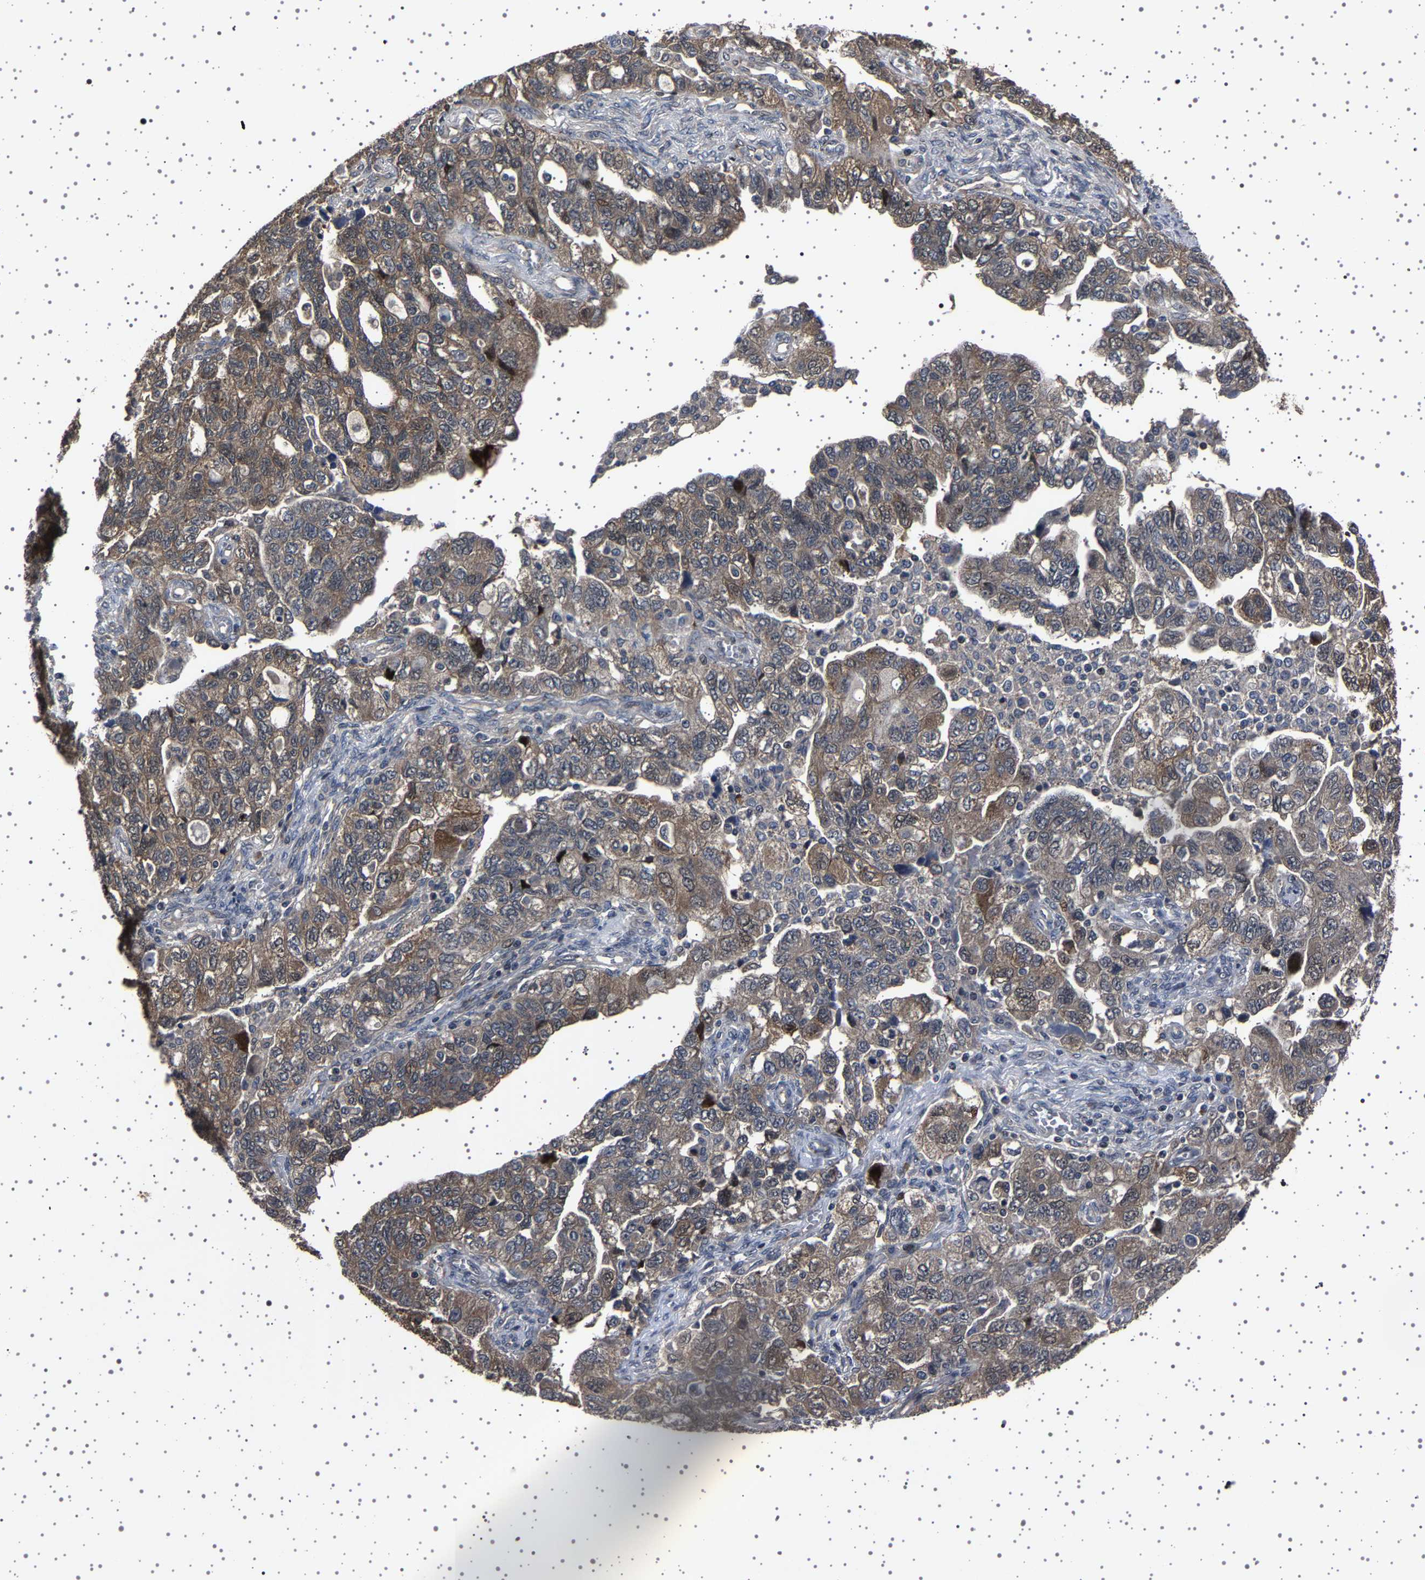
{"staining": {"intensity": "moderate", "quantity": ">75%", "location": "cytoplasmic/membranous"}, "tissue": "ovarian cancer", "cell_type": "Tumor cells", "image_type": "cancer", "snomed": [{"axis": "morphology", "description": "Carcinoma, NOS"}, {"axis": "morphology", "description": "Cystadenocarcinoma, serous, NOS"}, {"axis": "topography", "description": "Ovary"}], "caption": "Immunohistochemical staining of human ovarian serous cystadenocarcinoma displays medium levels of moderate cytoplasmic/membranous staining in approximately >75% of tumor cells. (Stains: DAB (3,3'-diaminobenzidine) in brown, nuclei in blue, Microscopy: brightfield microscopy at high magnification).", "gene": "NCKAP1", "patient": {"sex": "female", "age": 69}}